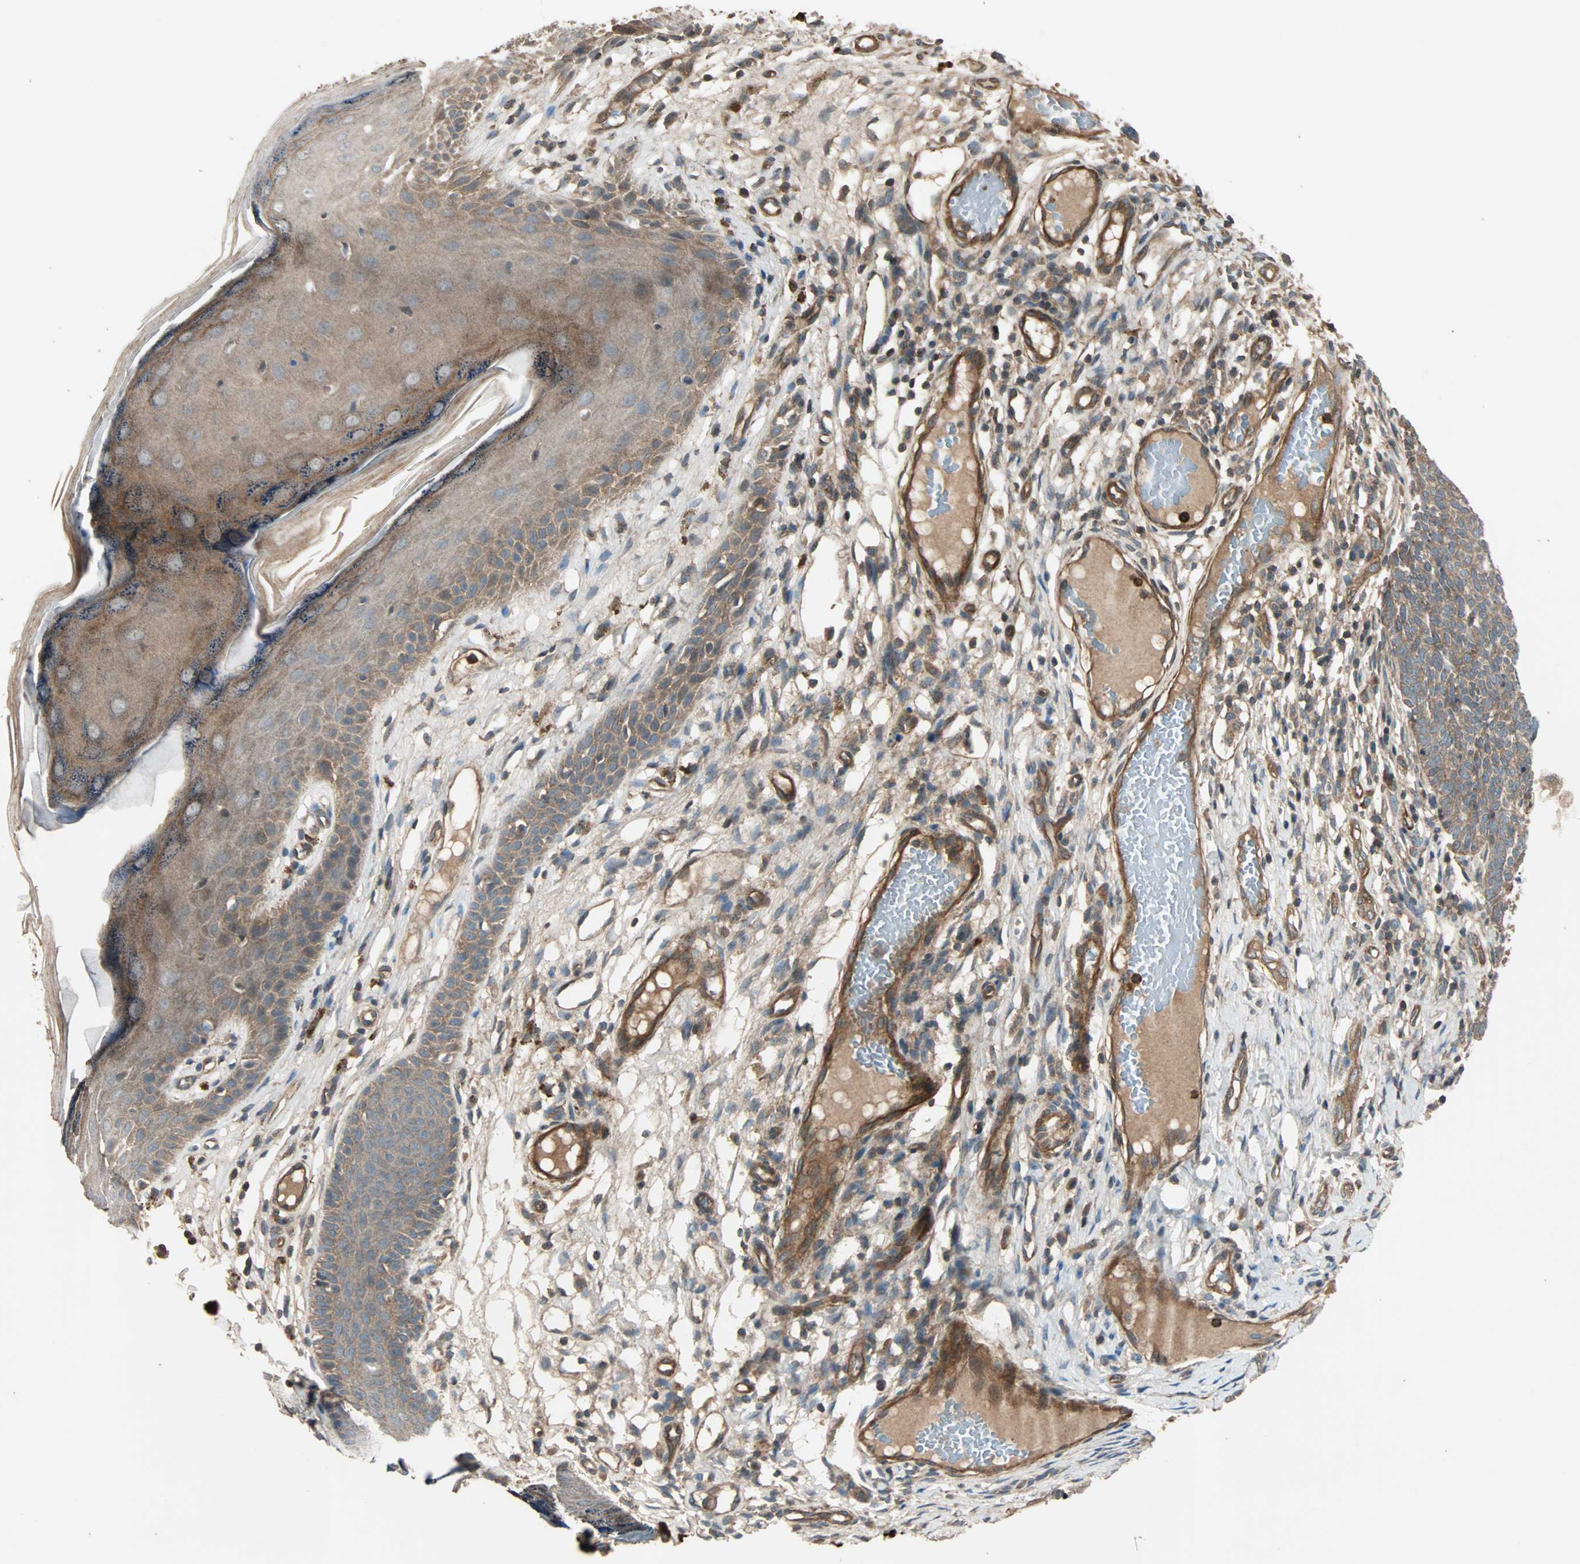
{"staining": {"intensity": "moderate", "quantity": ">75%", "location": "cytoplasmic/membranous"}, "tissue": "skin cancer", "cell_type": "Tumor cells", "image_type": "cancer", "snomed": [{"axis": "morphology", "description": "Normal tissue, NOS"}, {"axis": "morphology", "description": "Basal cell carcinoma"}, {"axis": "topography", "description": "Skin"}], "caption": "Tumor cells reveal medium levels of moderate cytoplasmic/membranous positivity in about >75% of cells in basal cell carcinoma (skin). (DAB IHC, brown staining for protein, blue staining for nuclei).", "gene": "GCK", "patient": {"sex": "male", "age": 87}}